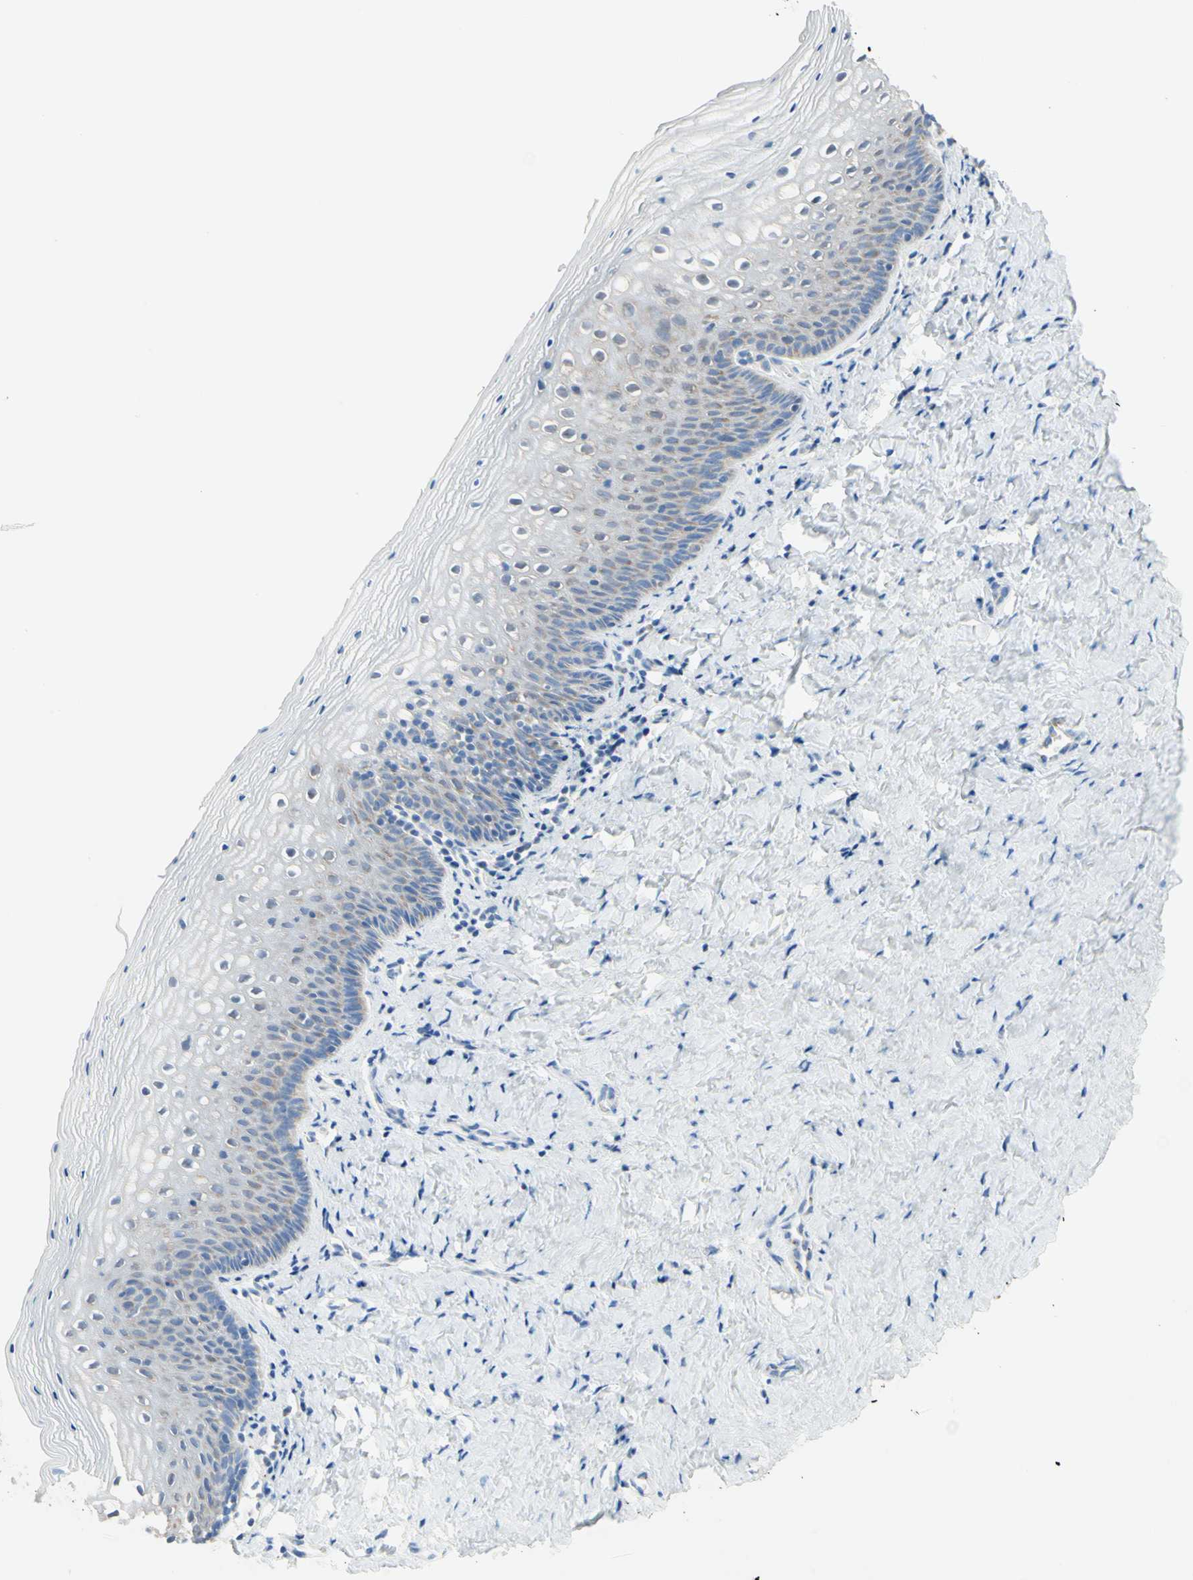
{"staining": {"intensity": "weak", "quantity": "<25%", "location": "cytoplasmic/membranous"}, "tissue": "vagina", "cell_type": "Squamous epithelial cells", "image_type": "normal", "snomed": [{"axis": "morphology", "description": "Normal tissue, NOS"}, {"axis": "topography", "description": "Vagina"}], "caption": "Image shows no protein staining in squamous epithelial cells of benign vagina. (Stains: DAB (3,3'-diaminobenzidine) immunohistochemistry (IHC) with hematoxylin counter stain, Microscopy: brightfield microscopy at high magnification).", "gene": "MFF", "patient": {"sex": "female", "age": 46}}